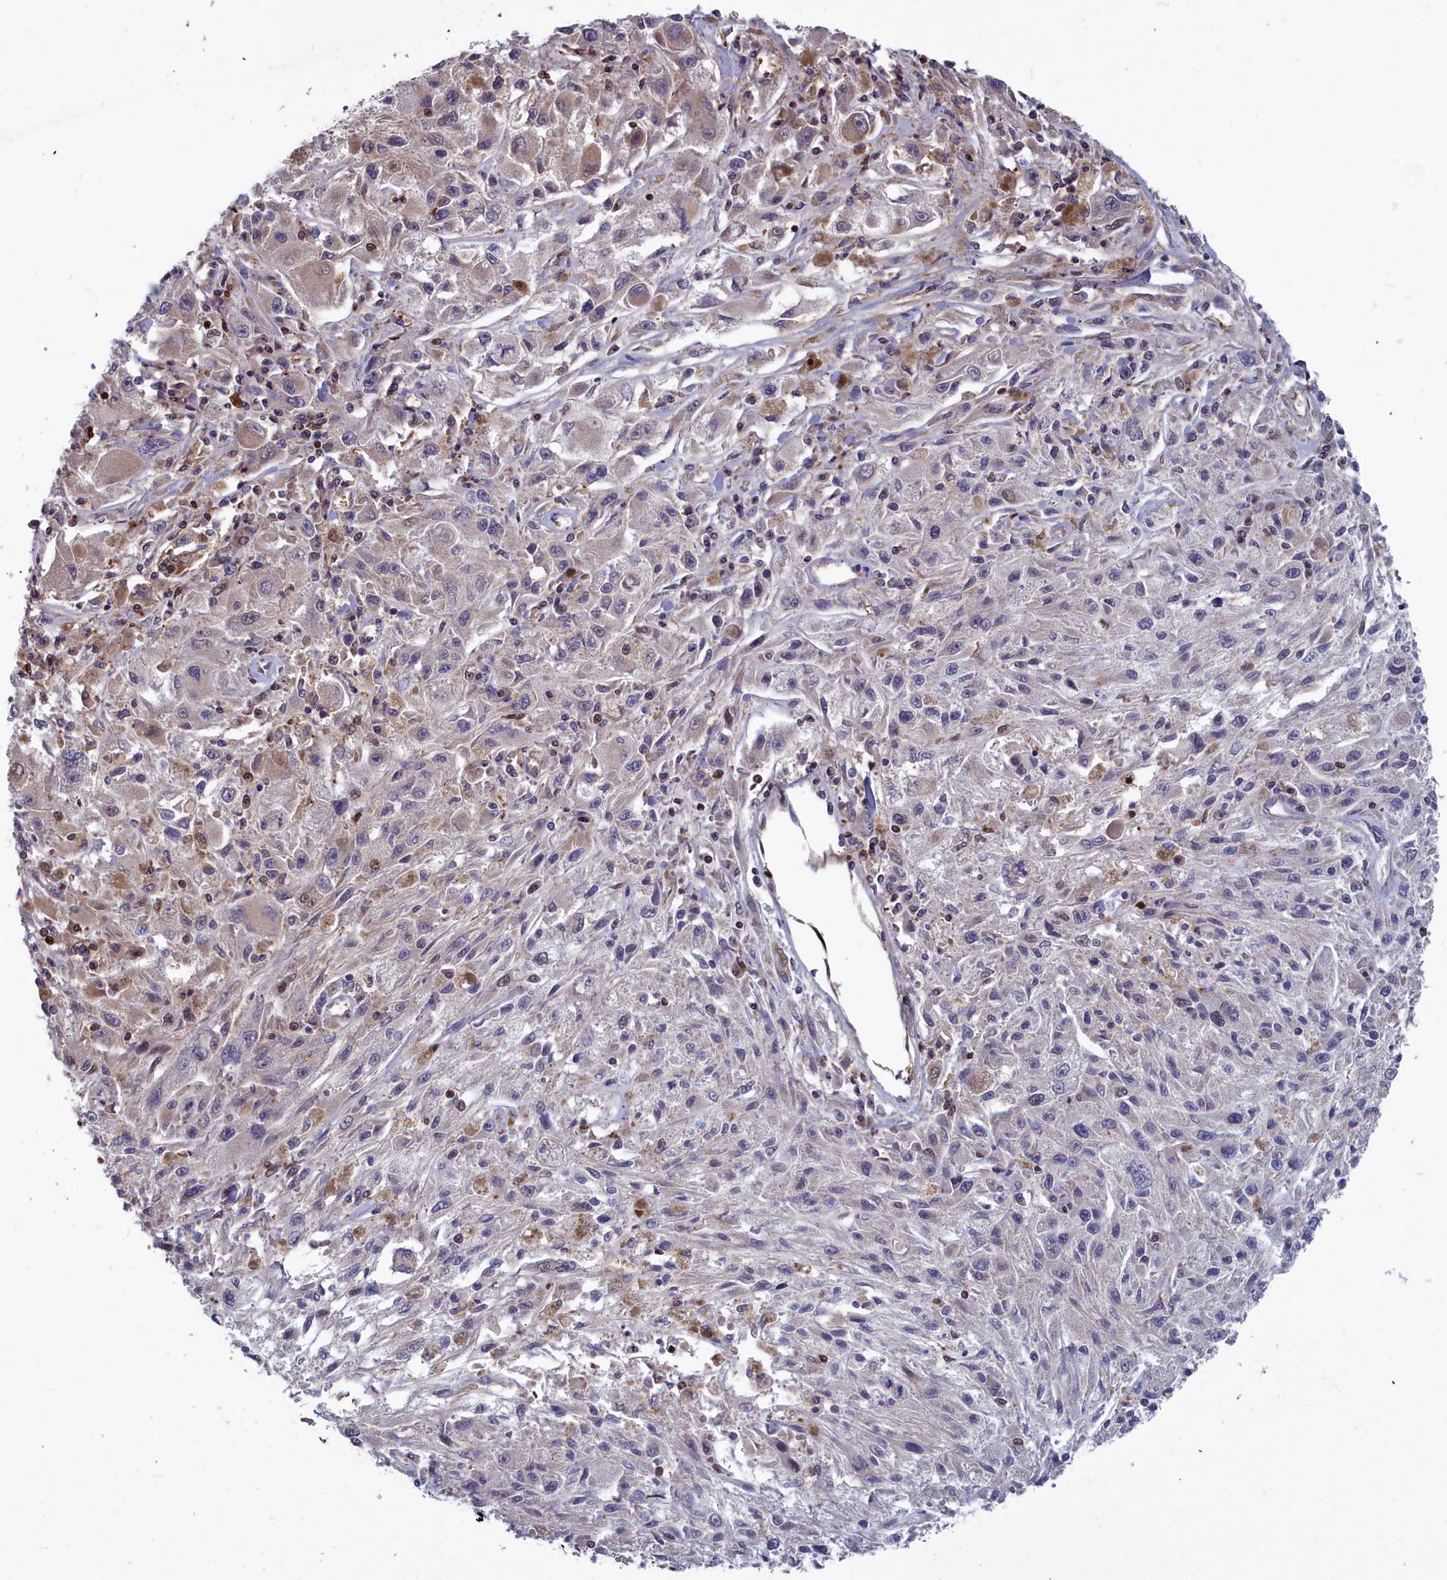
{"staining": {"intensity": "negative", "quantity": "none", "location": "none"}, "tissue": "melanoma", "cell_type": "Tumor cells", "image_type": "cancer", "snomed": [{"axis": "morphology", "description": "Malignant melanoma, Metastatic site"}, {"axis": "topography", "description": "Skin"}], "caption": "Human malignant melanoma (metastatic site) stained for a protein using IHC displays no staining in tumor cells.", "gene": "GFRA2", "patient": {"sex": "male", "age": 53}}